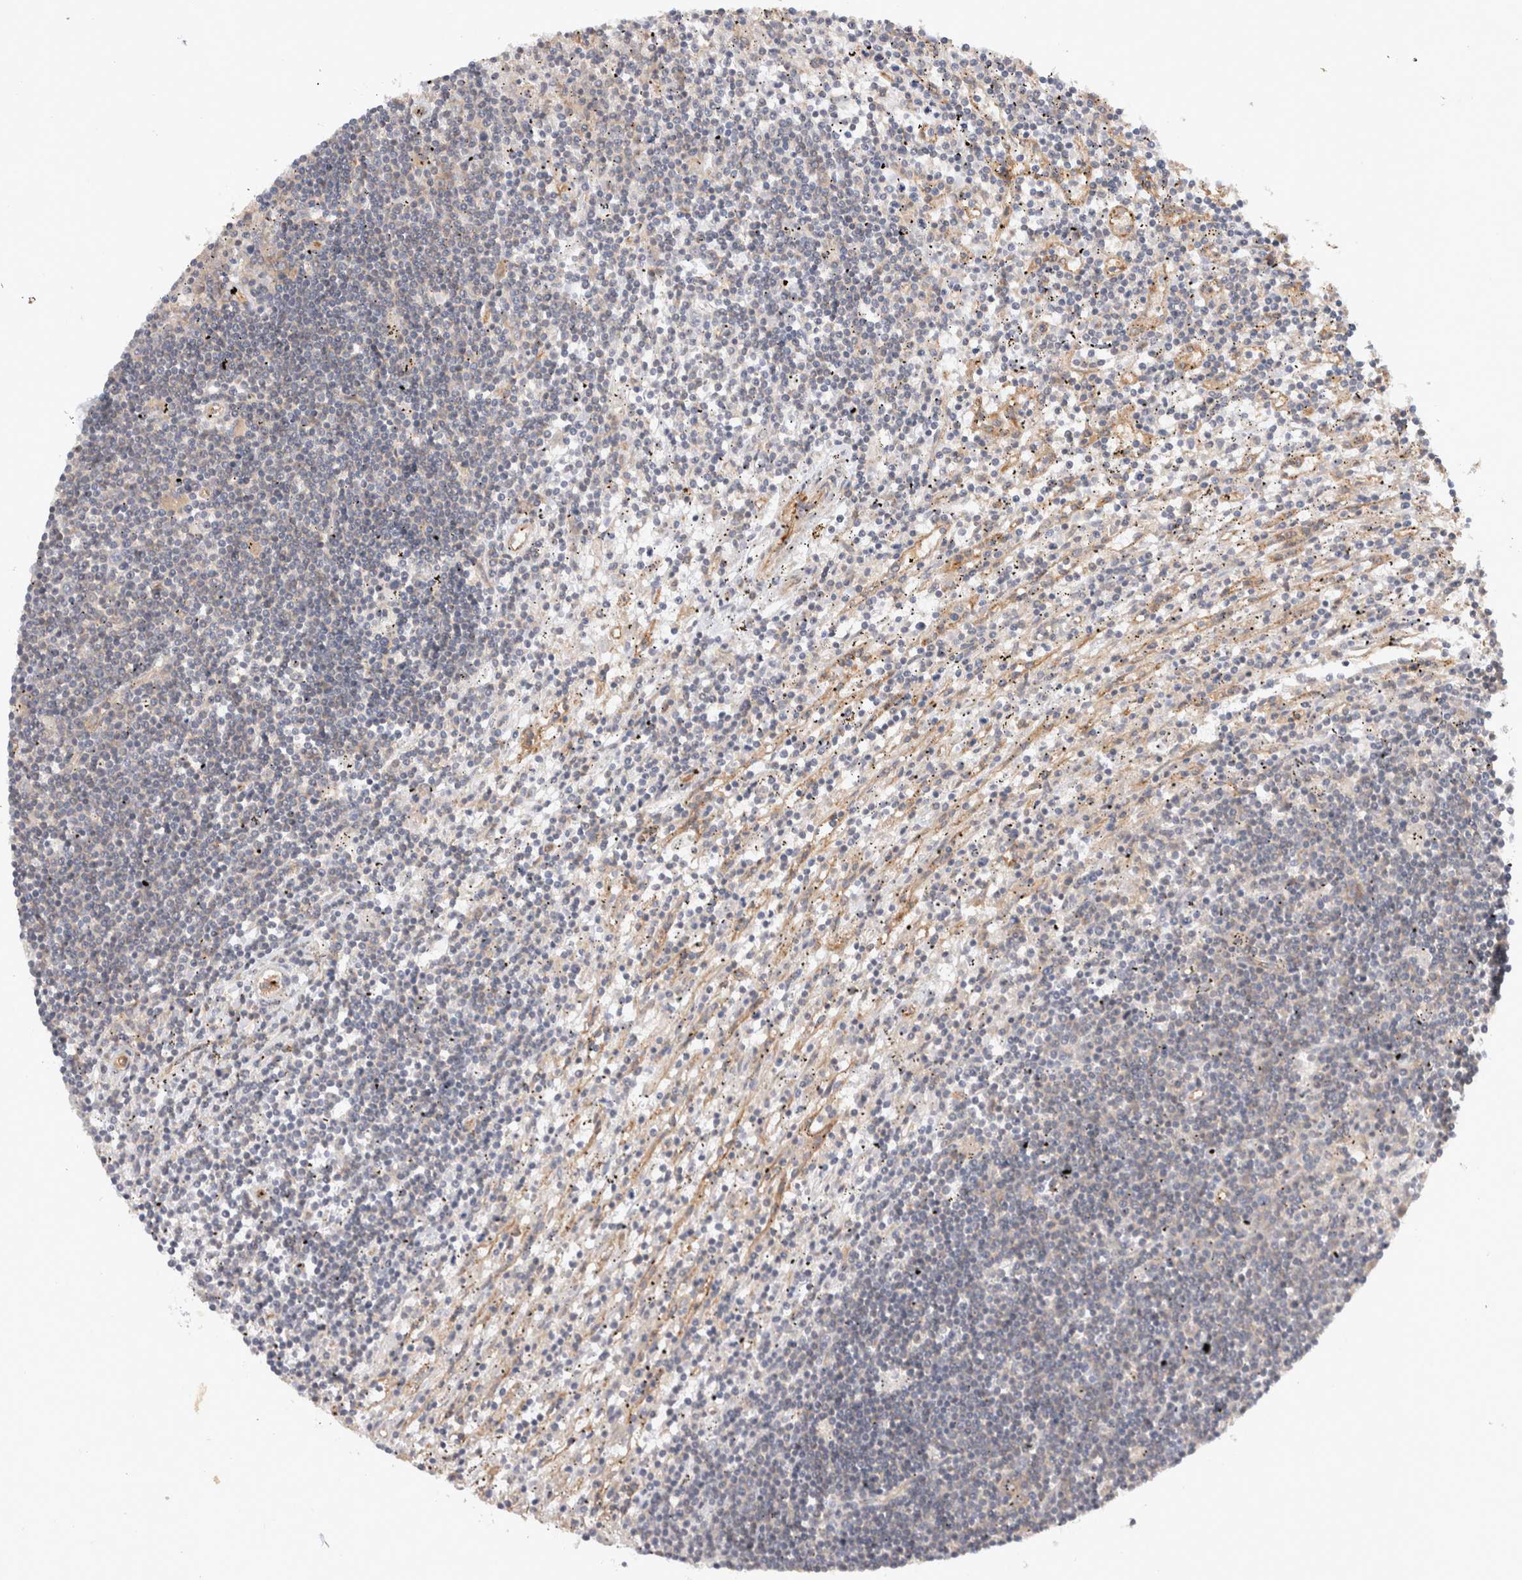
{"staining": {"intensity": "negative", "quantity": "none", "location": "none"}, "tissue": "lymphoma", "cell_type": "Tumor cells", "image_type": "cancer", "snomed": [{"axis": "morphology", "description": "Malignant lymphoma, non-Hodgkin's type, Low grade"}, {"axis": "topography", "description": "Spleen"}], "caption": "Malignant lymphoma, non-Hodgkin's type (low-grade) stained for a protein using immunohistochemistry displays no staining tumor cells.", "gene": "GPR150", "patient": {"sex": "male", "age": 76}}